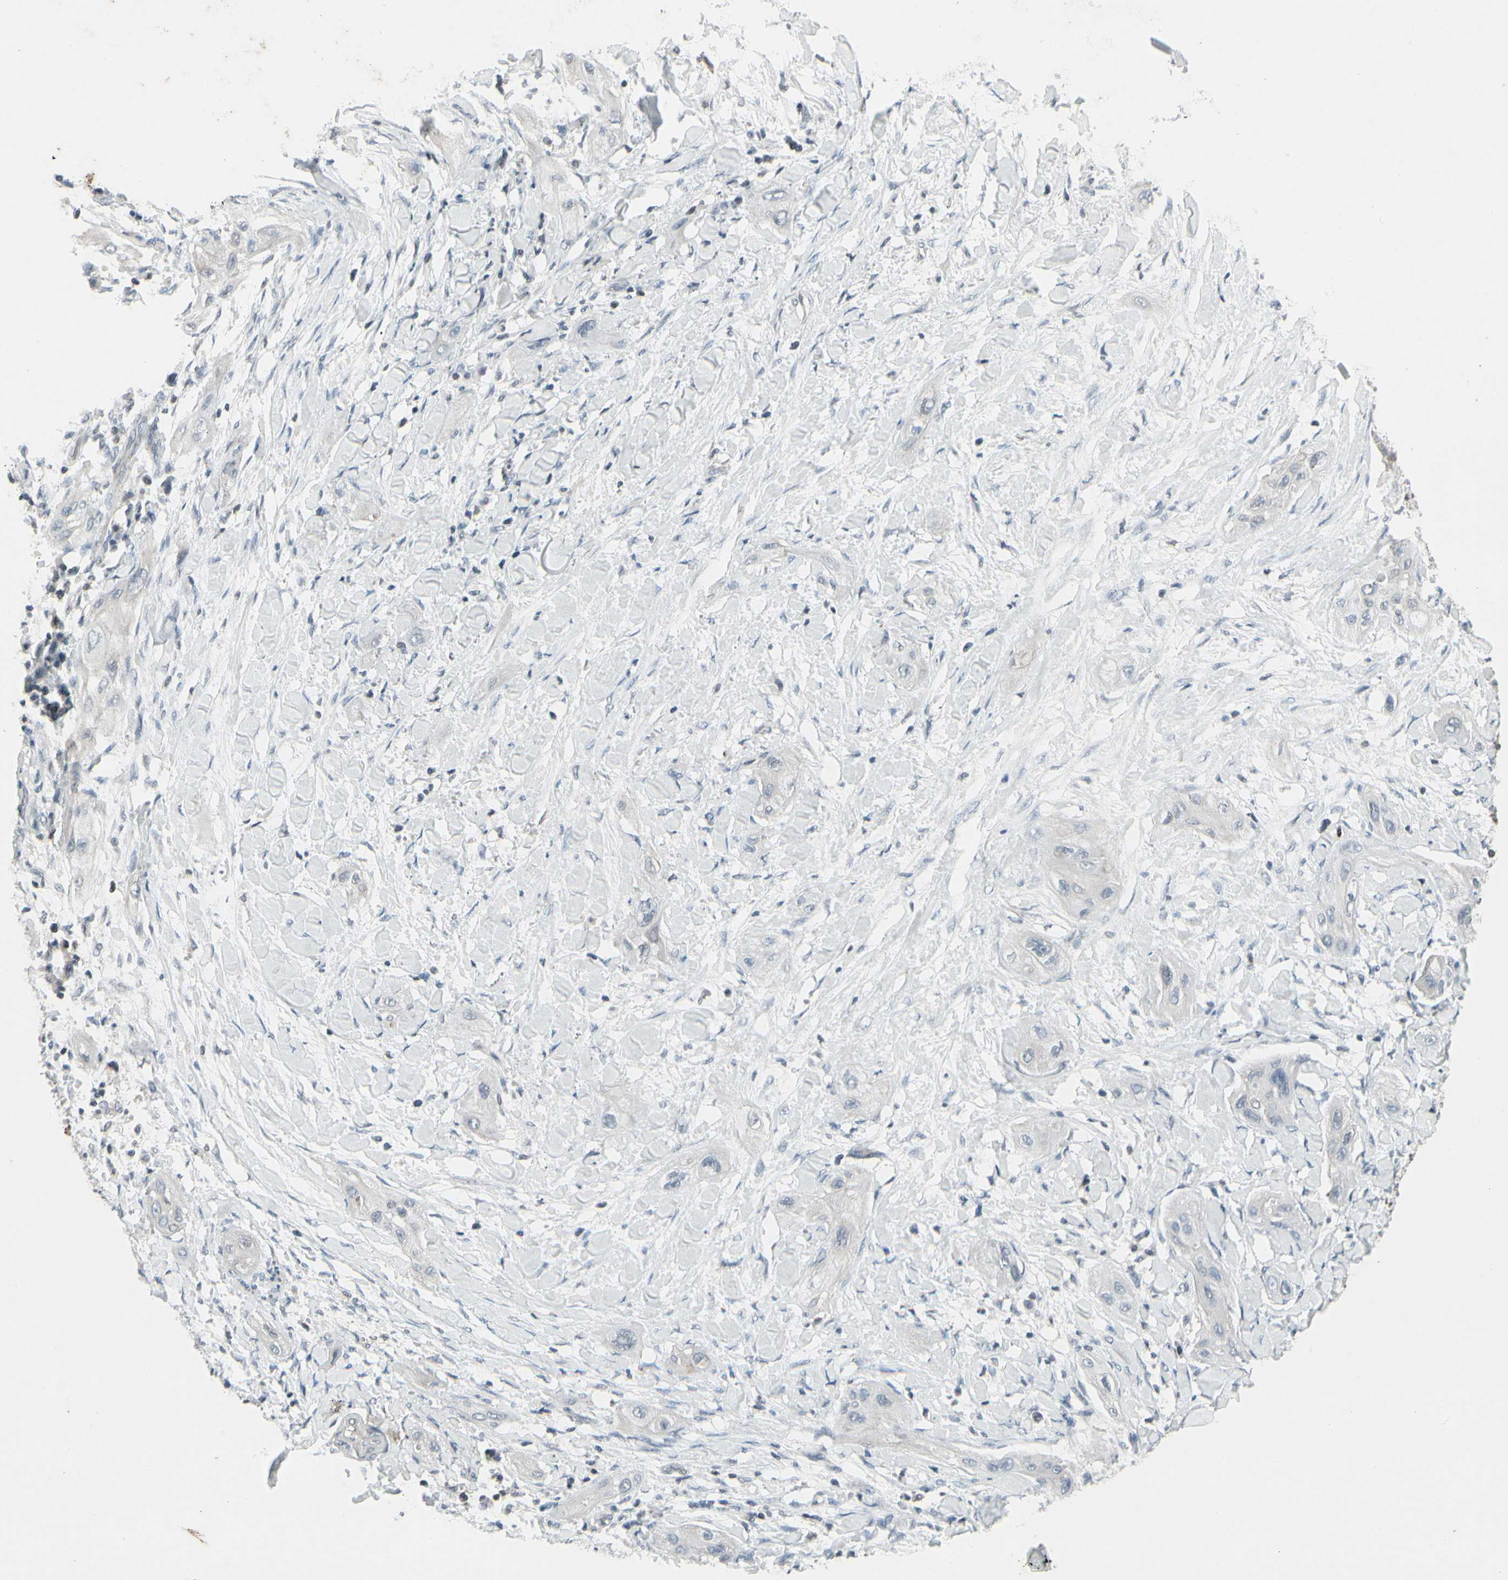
{"staining": {"intensity": "negative", "quantity": "none", "location": "none"}, "tissue": "lung cancer", "cell_type": "Tumor cells", "image_type": "cancer", "snomed": [{"axis": "morphology", "description": "Squamous cell carcinoma, NOS"}, {"axis": "topography", "description": "Lung"}], "caption": "IHC photomicrograph of lung squamous cell carcinoma stained for a protein (brown), which reveals no staining in tumor cells.", "gene": "ARG2", "patient": {"sex": "female", "age": 47}}